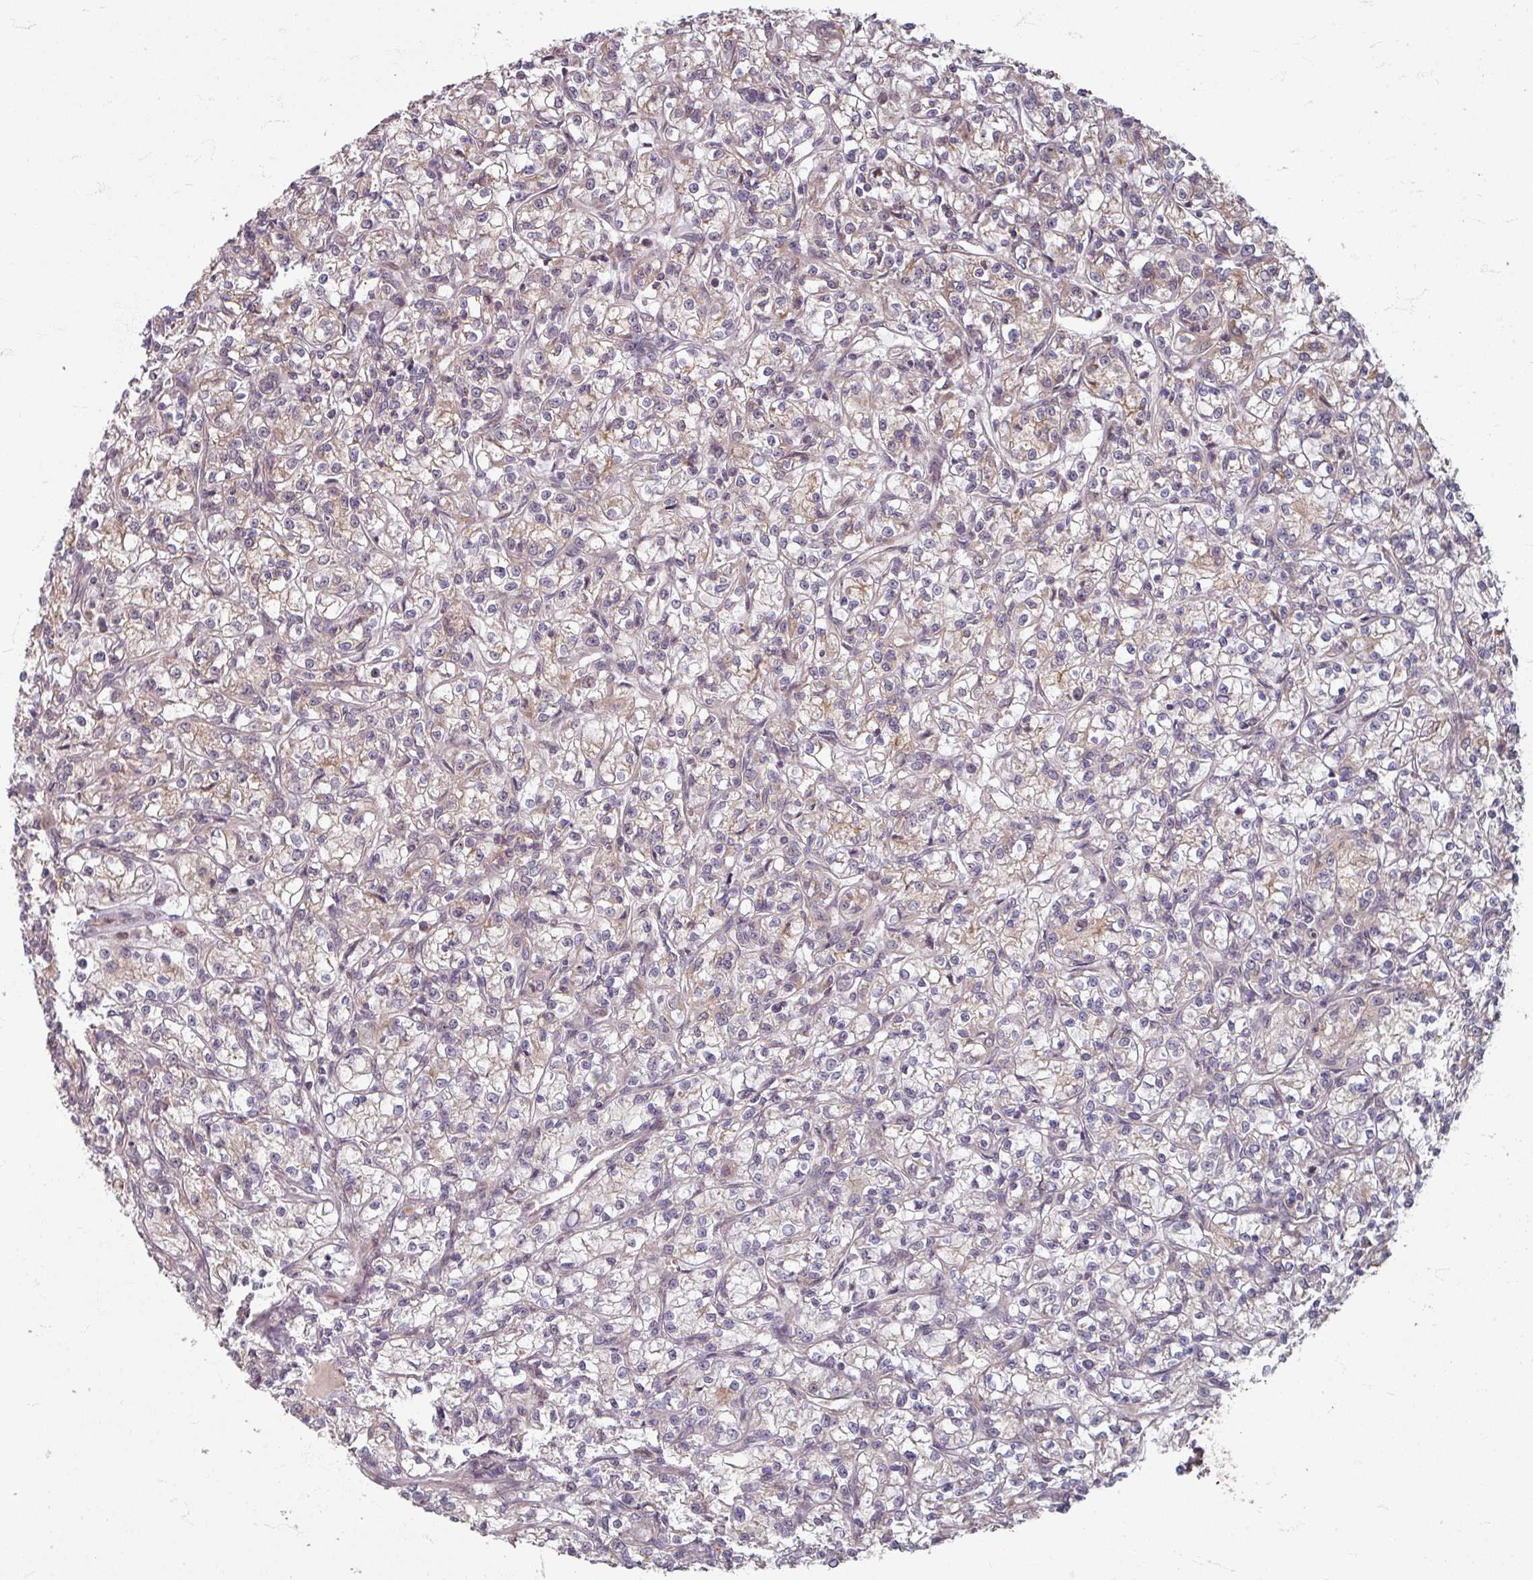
{"staining": {"intensity": "weak", "quantity": "25%-75%", "location": "cytoplasmic/membranous"}, "tissue": "renal cancer", "cell_type": "Tumor cells", "image_type": "cancer", "snomed": [{"axis": "morphology", "description": "Adenocarcinoma, NOS"}, {"axis": "topography", "description": "Kidney"}], "caption": "Adenocarcinoma (renal) stained for a protein (brown) exhibits weak cytoplasmic/membranous positive staining in approximately 25%-75% of tumor cells.", "gene": "STAM", "patient": {"sex": "female", "age": 59}}